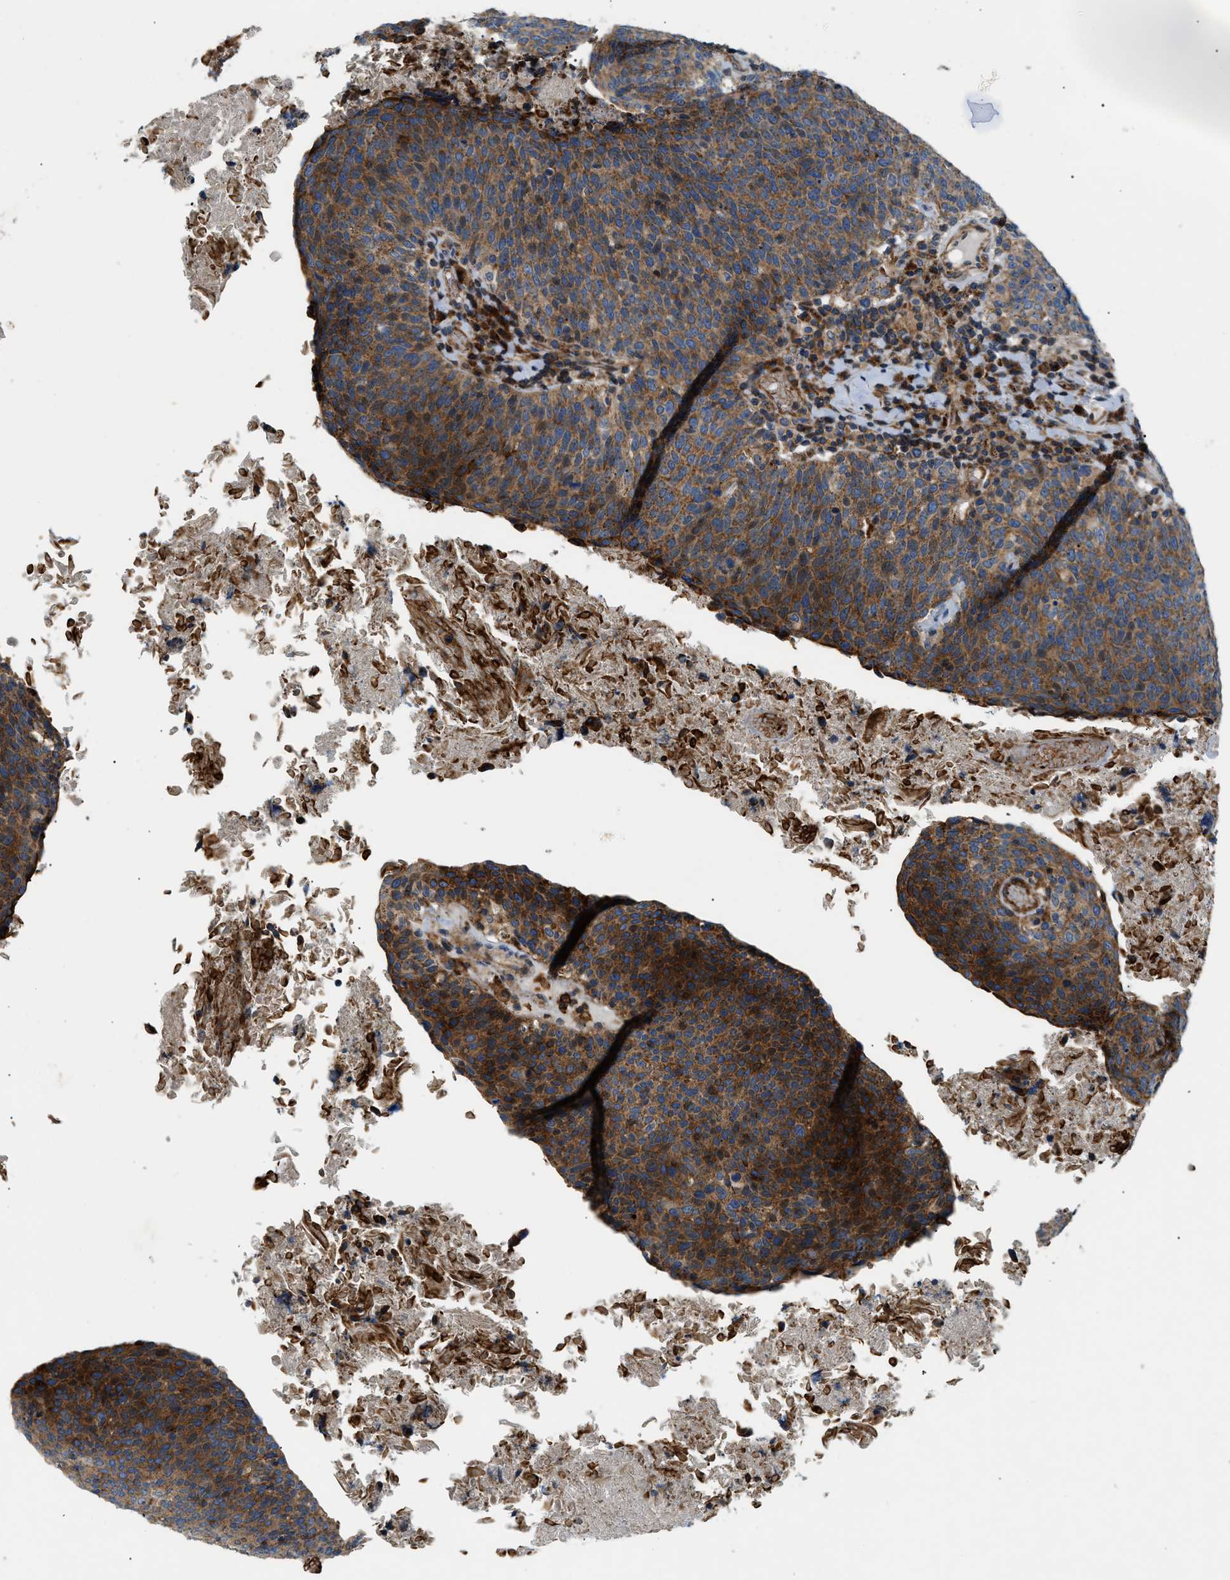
{"staining": {"intensity": "strong", "quantity": "25%-75%", "location": "cytoplasmic/membranous"}, "tissue": "head and neck cancer", "cell_type": "Tumor cells", "image_type": "cancer", "snomed": [{"axis": "morphology", "description": "Squamous cell carcinoma, NOS"}, {"axis": "morphology", "description": "Squamous cell carcinoma, metastatic, NOS"}, {"axis": "topography", "description": "Lymph node"}, {"axis": "topography", "description": "Head-Neck"}], "caption": "Immunohistochemical staining of human head and neck cancer displays high levels of strong cytoplasmic/membranous expression in approximately 25%-75% of tumor cells.", "gene": "DHODH", "patient": {"sex": "male", "age": 62}}